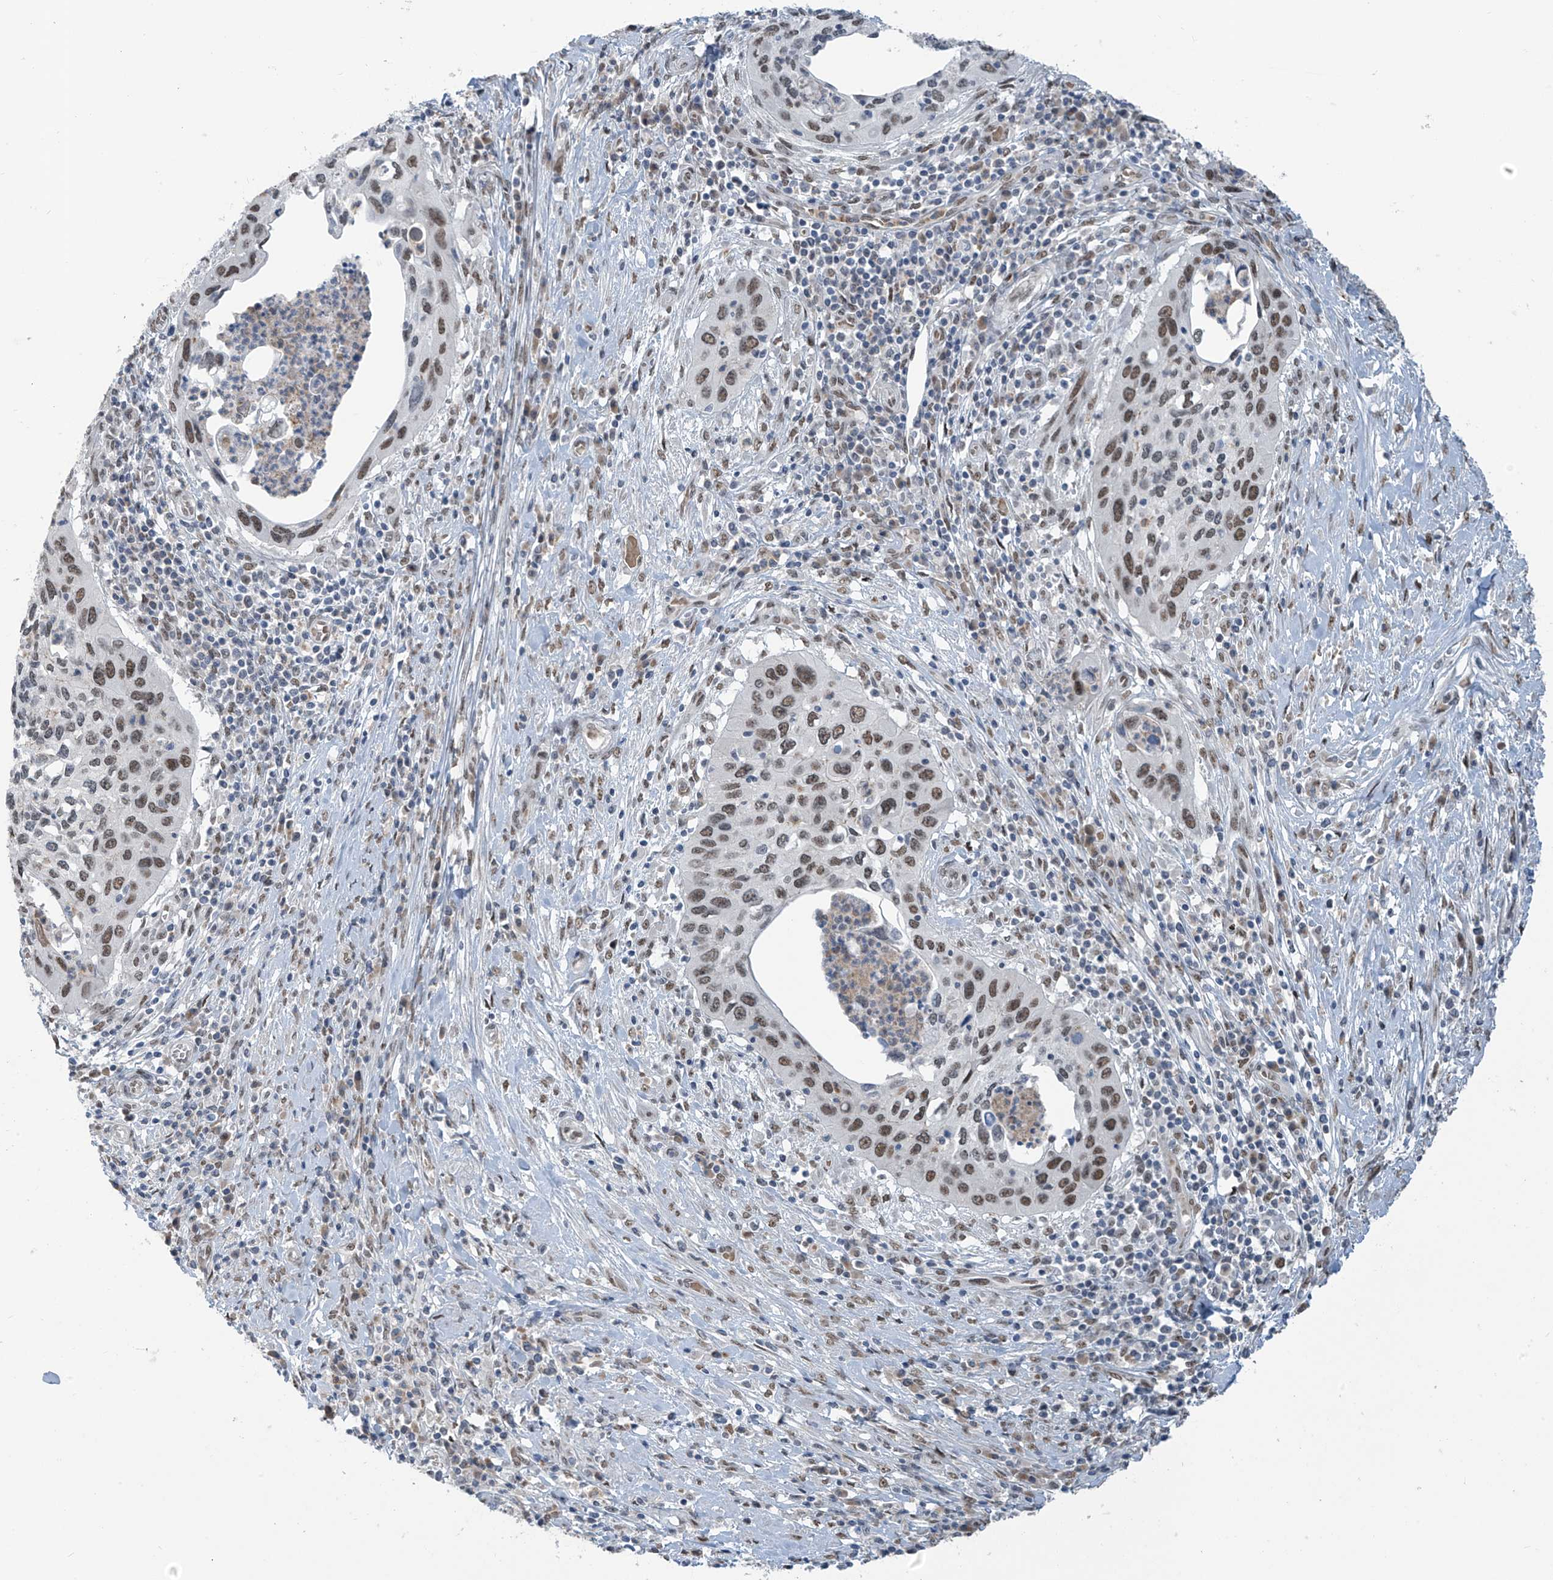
{"staining": {"intensity": "moderate", "quantity": "25%-75%", "location": "nuclear"}, "tissue": "cervical cancer", "cell_type": "Tumor cells", "image_type": "cancer", "snomed": [{"axis": "morphology", "description": "Squamous cell carcinoma, NOS"}, {"axis": "topography", "description": "Cervix"}], "caption": "A medium amount of moderate nuclear staining is present in about 25%-75% of tumor cells in cervical cancer tissue. (IHC, brightfield microscopy, high magnification).", "gene": "MCM9", "patient": {"sex": "female", "age": 38}}